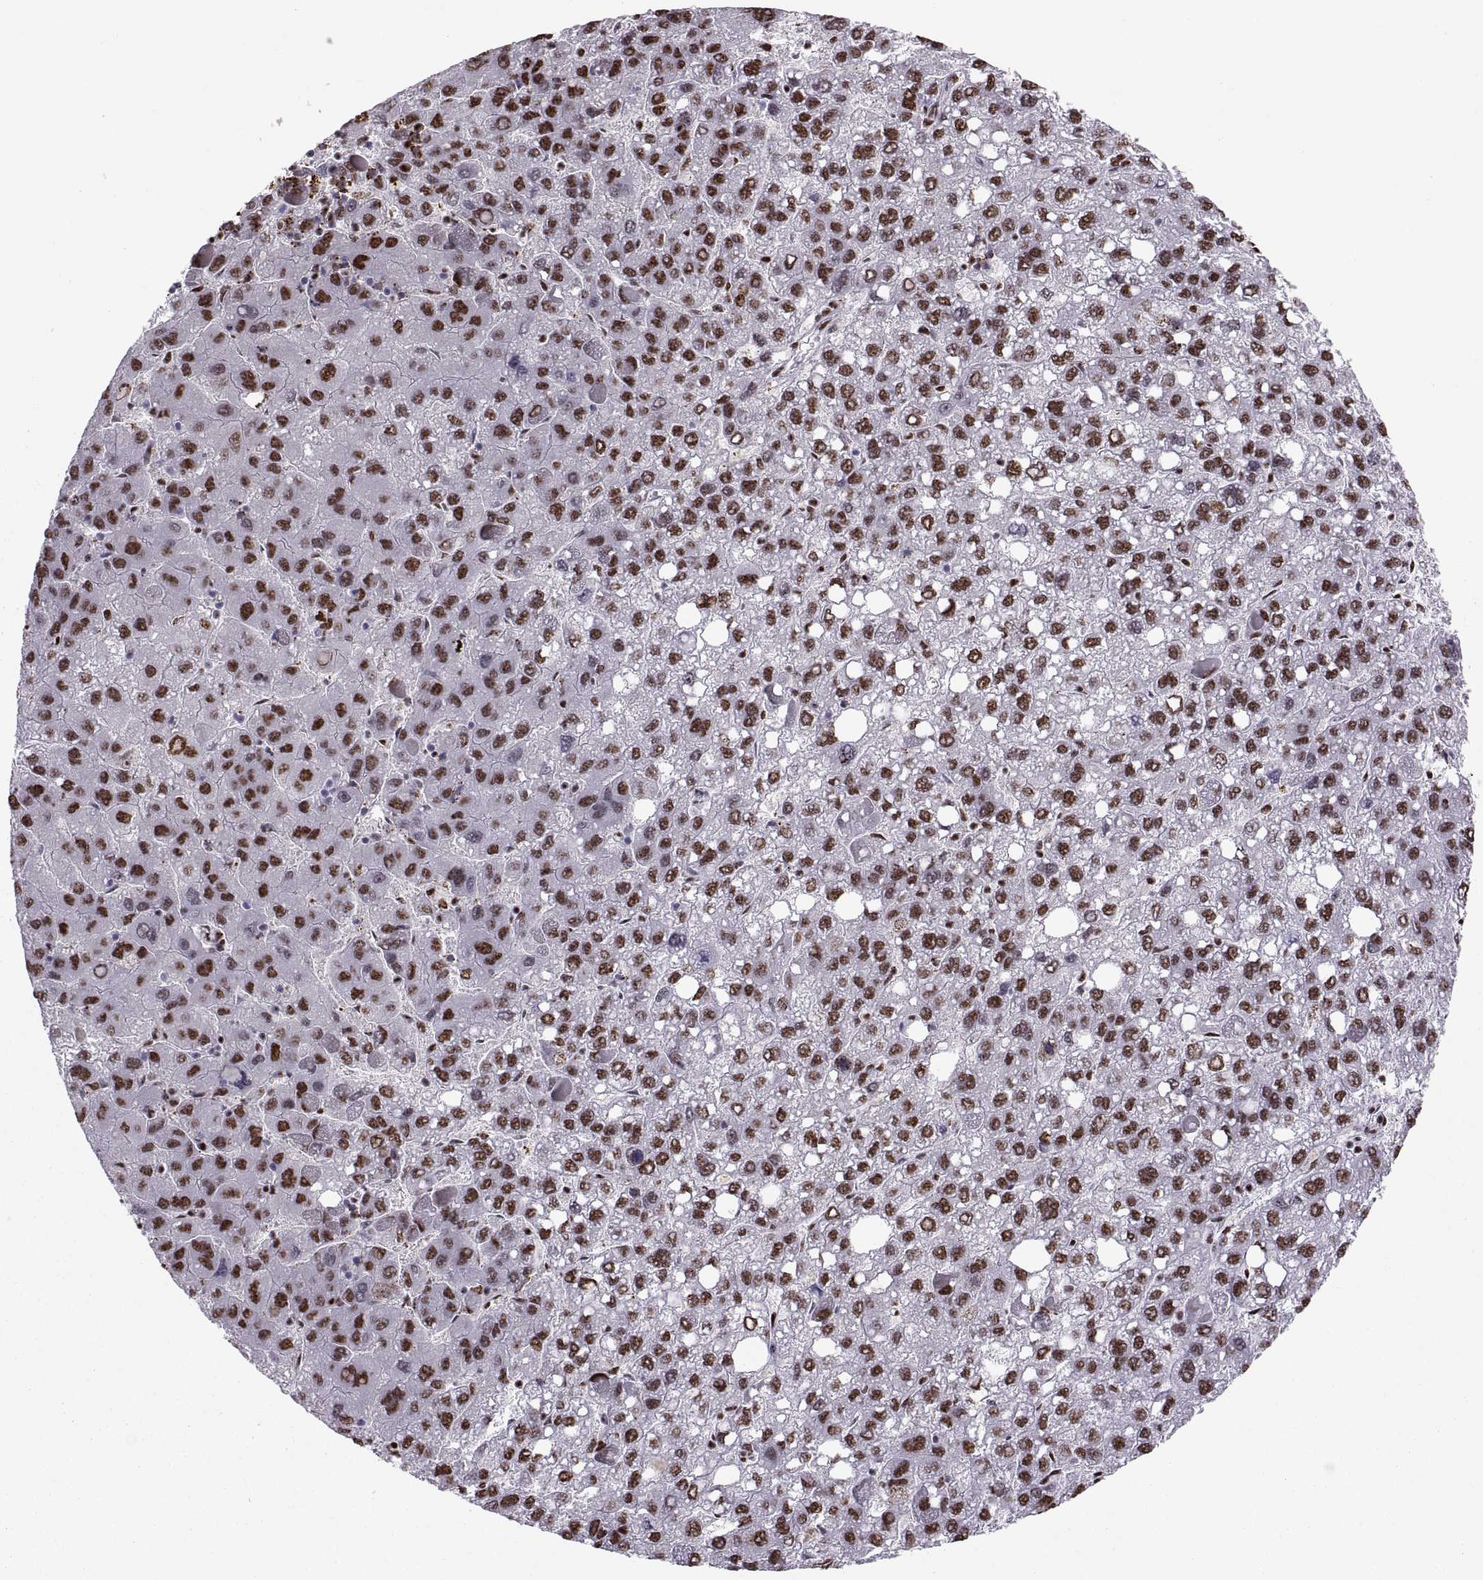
{"staining": {"intensity": "strong", "quantity": ">75%", "location": "nuclear"}, "tissue": "liver cancer", "cell_type": "Tumor cells", "image_type": "cancer", "snomed": [{"axis": "morphology", "description": "Carcinoma, Hepatocellular, NOS"}, {"axis": "topography", "description": "Liver"}], "caption": "A brown stain shows strong nuclear expression of a protein in liver cancer tumor cells.", "gene": "SNAI1", "patient": {"sex": "female", "age": 82}}